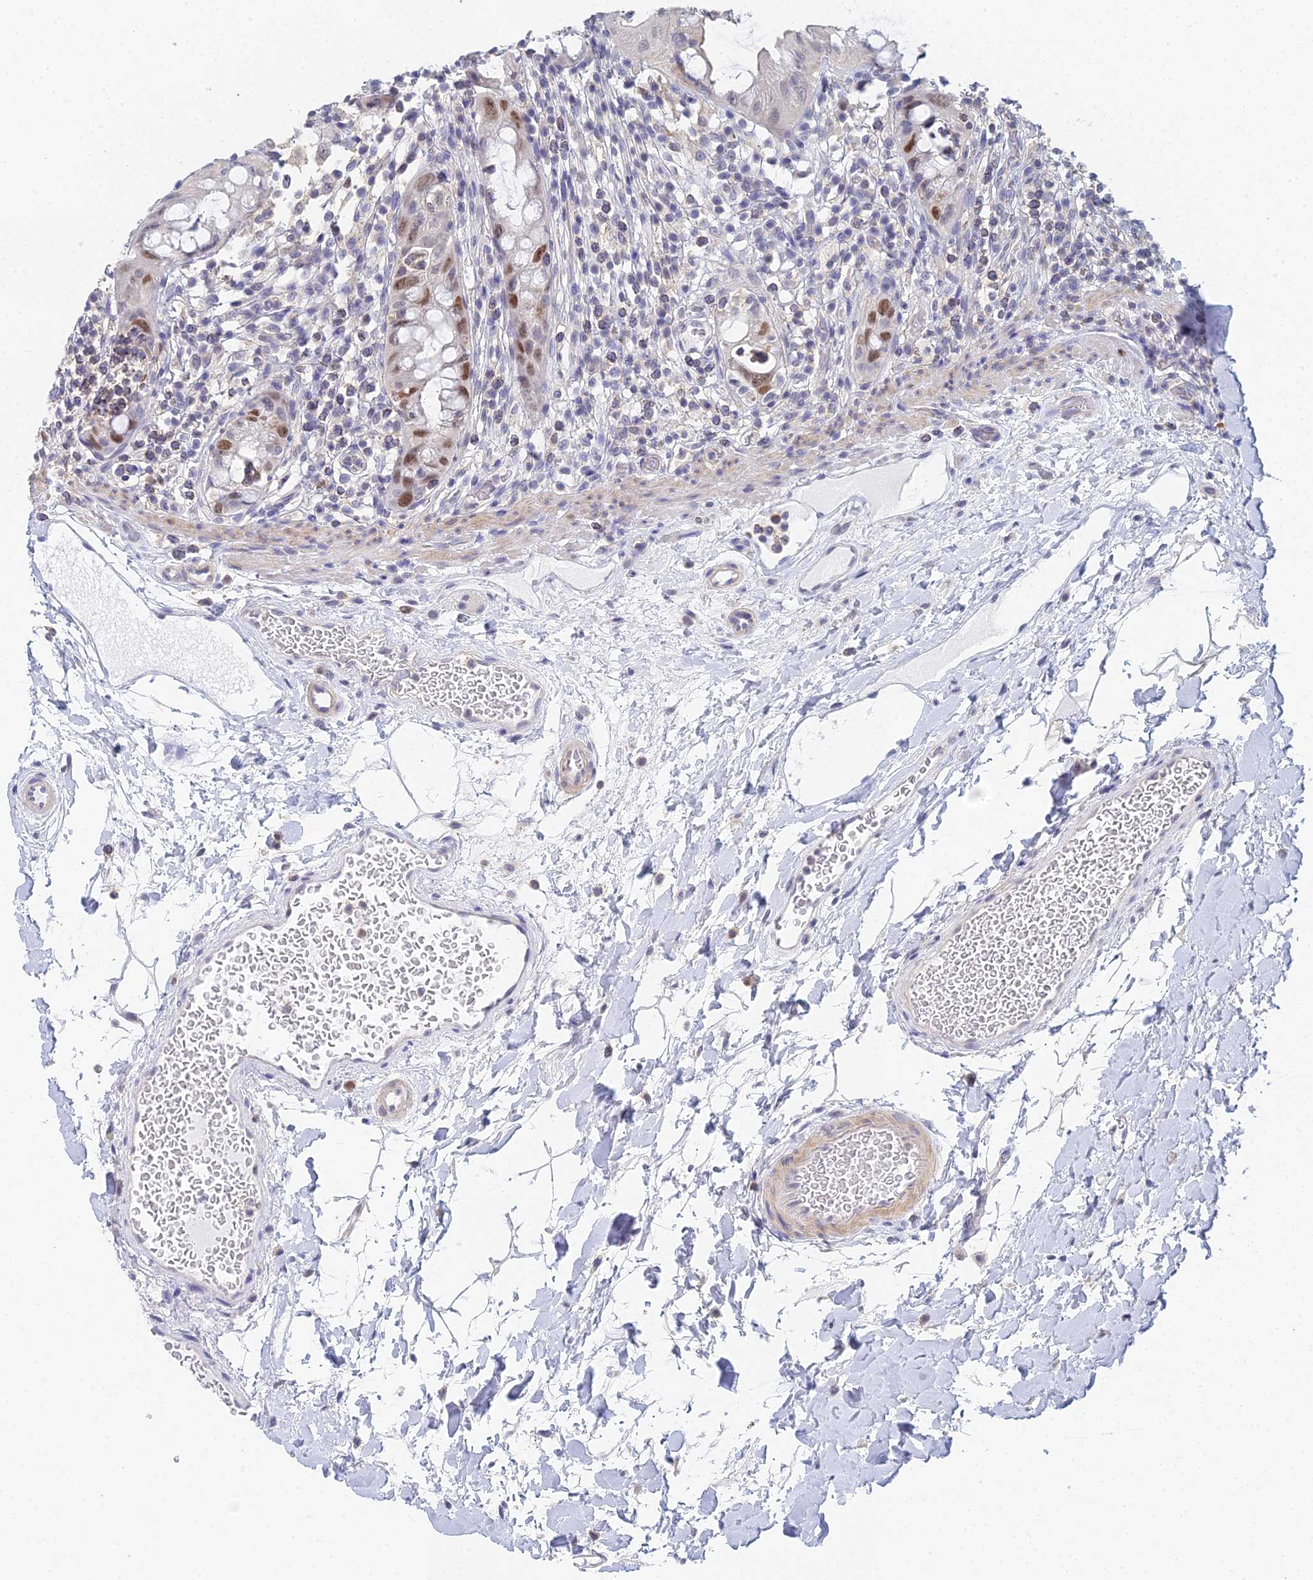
{"staining": {"intensity": "moderate", "quantity": "25%-75%", "location": "nuclear"}, "tissue": "rectum", "cell_type": "Glandular cells", "image_type": "normal", "snomed": [{"axis": "morphology", "description": "Normal tissue, NOS"}, {"axis": "topography", "description": "Rectum"}], "caption": "Immunohistochemistry (IHC) of unremarkable human rectum displays medium levels of moderate nuclear staining in about 25%-75% of glandular cells.", "gene": "MCM2", "patient": {"sex": "female", "age": 57}}